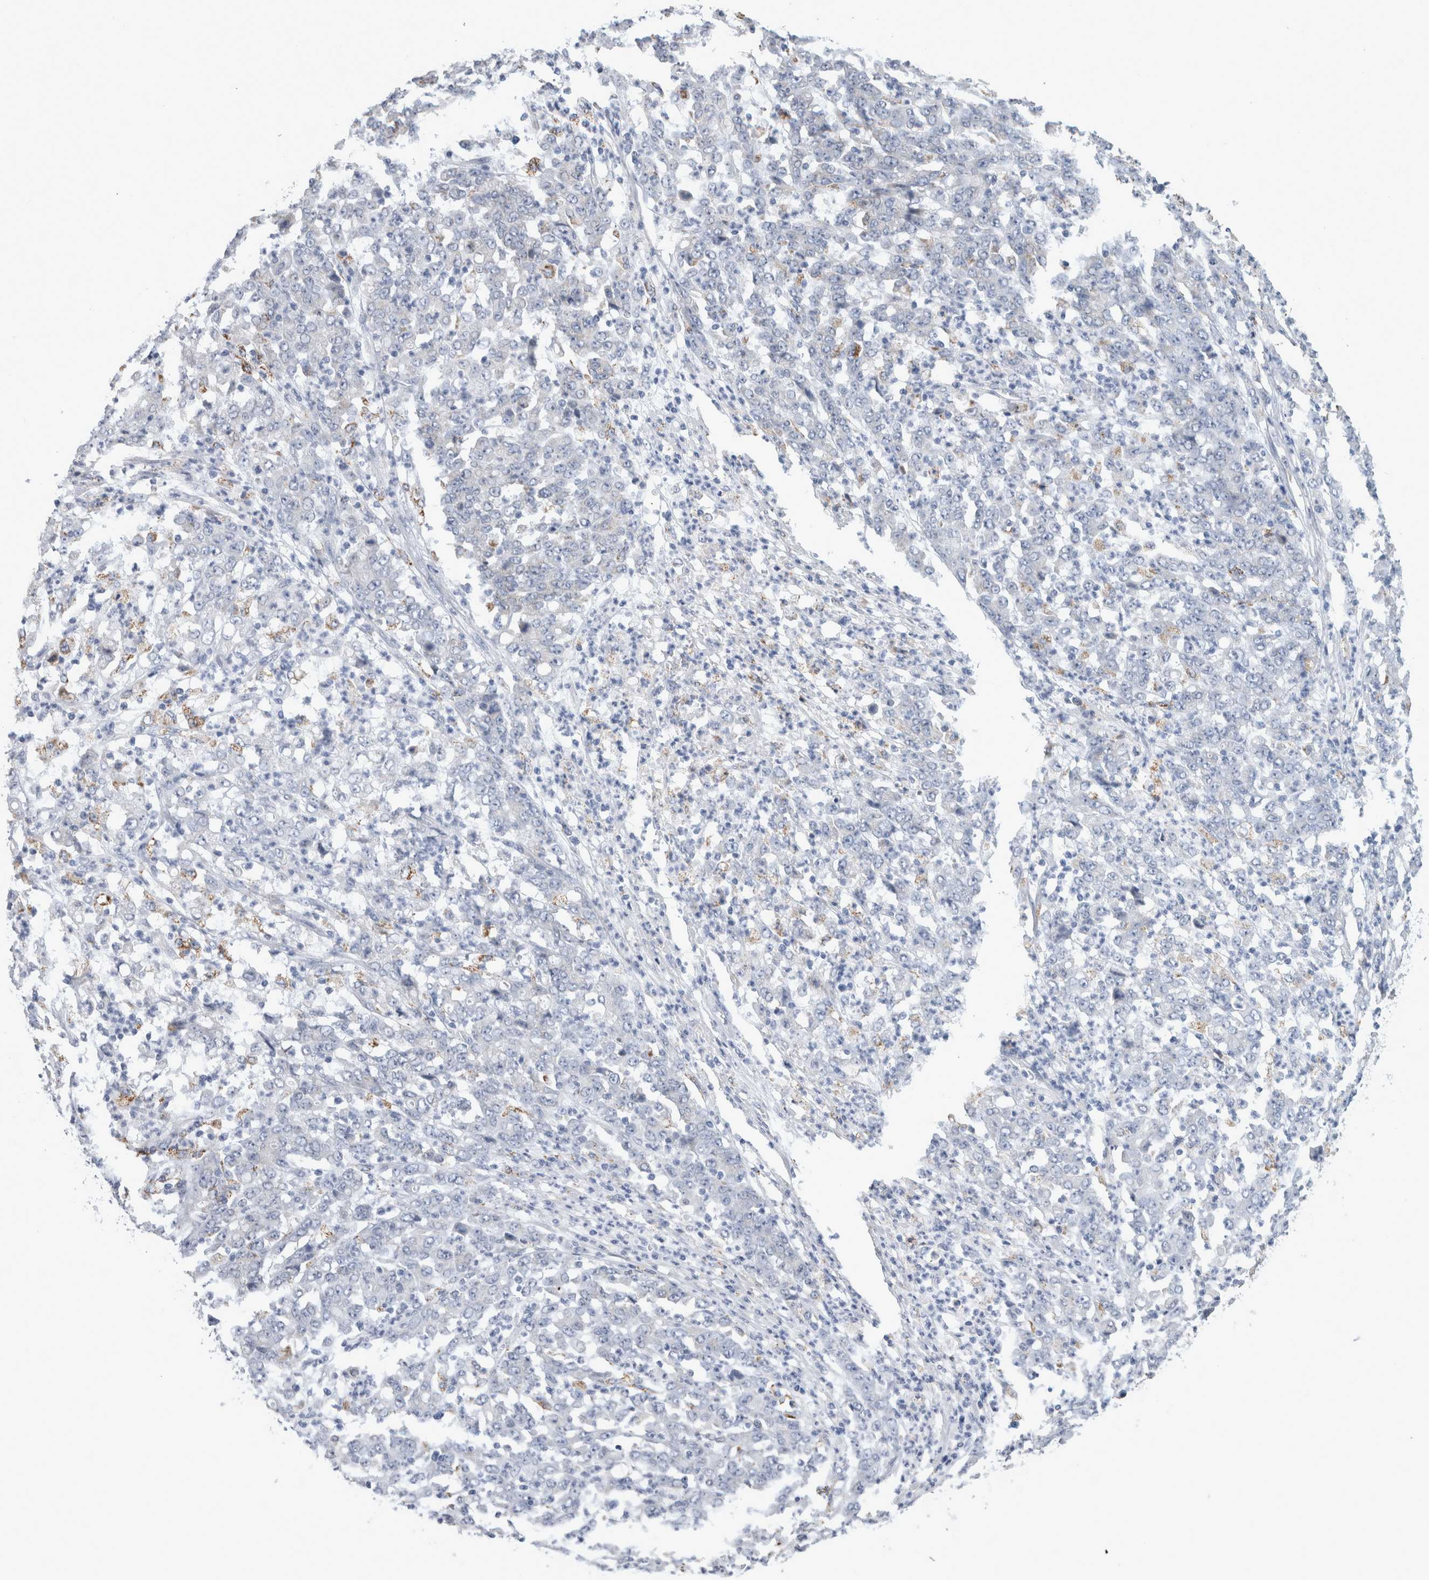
{"staining": {"intensity": "weak", "quantity": "<25%", "location": "cytoplasmic/membranous"}, "tissue": "stomach cancer", "cell_type": "Tumor cells", "image_type": "cancer", "snomed": [{"axis": "morphology", "description": "Adenocarcinoma, NOS"}, {"axis": "topography", "description": "Stomach, lower"}], "caption": "Tumor cells are negative for brown protein staining in stomach cancer.", "gene": "GATM", "patient": {"sex": "female", "age": 71}}